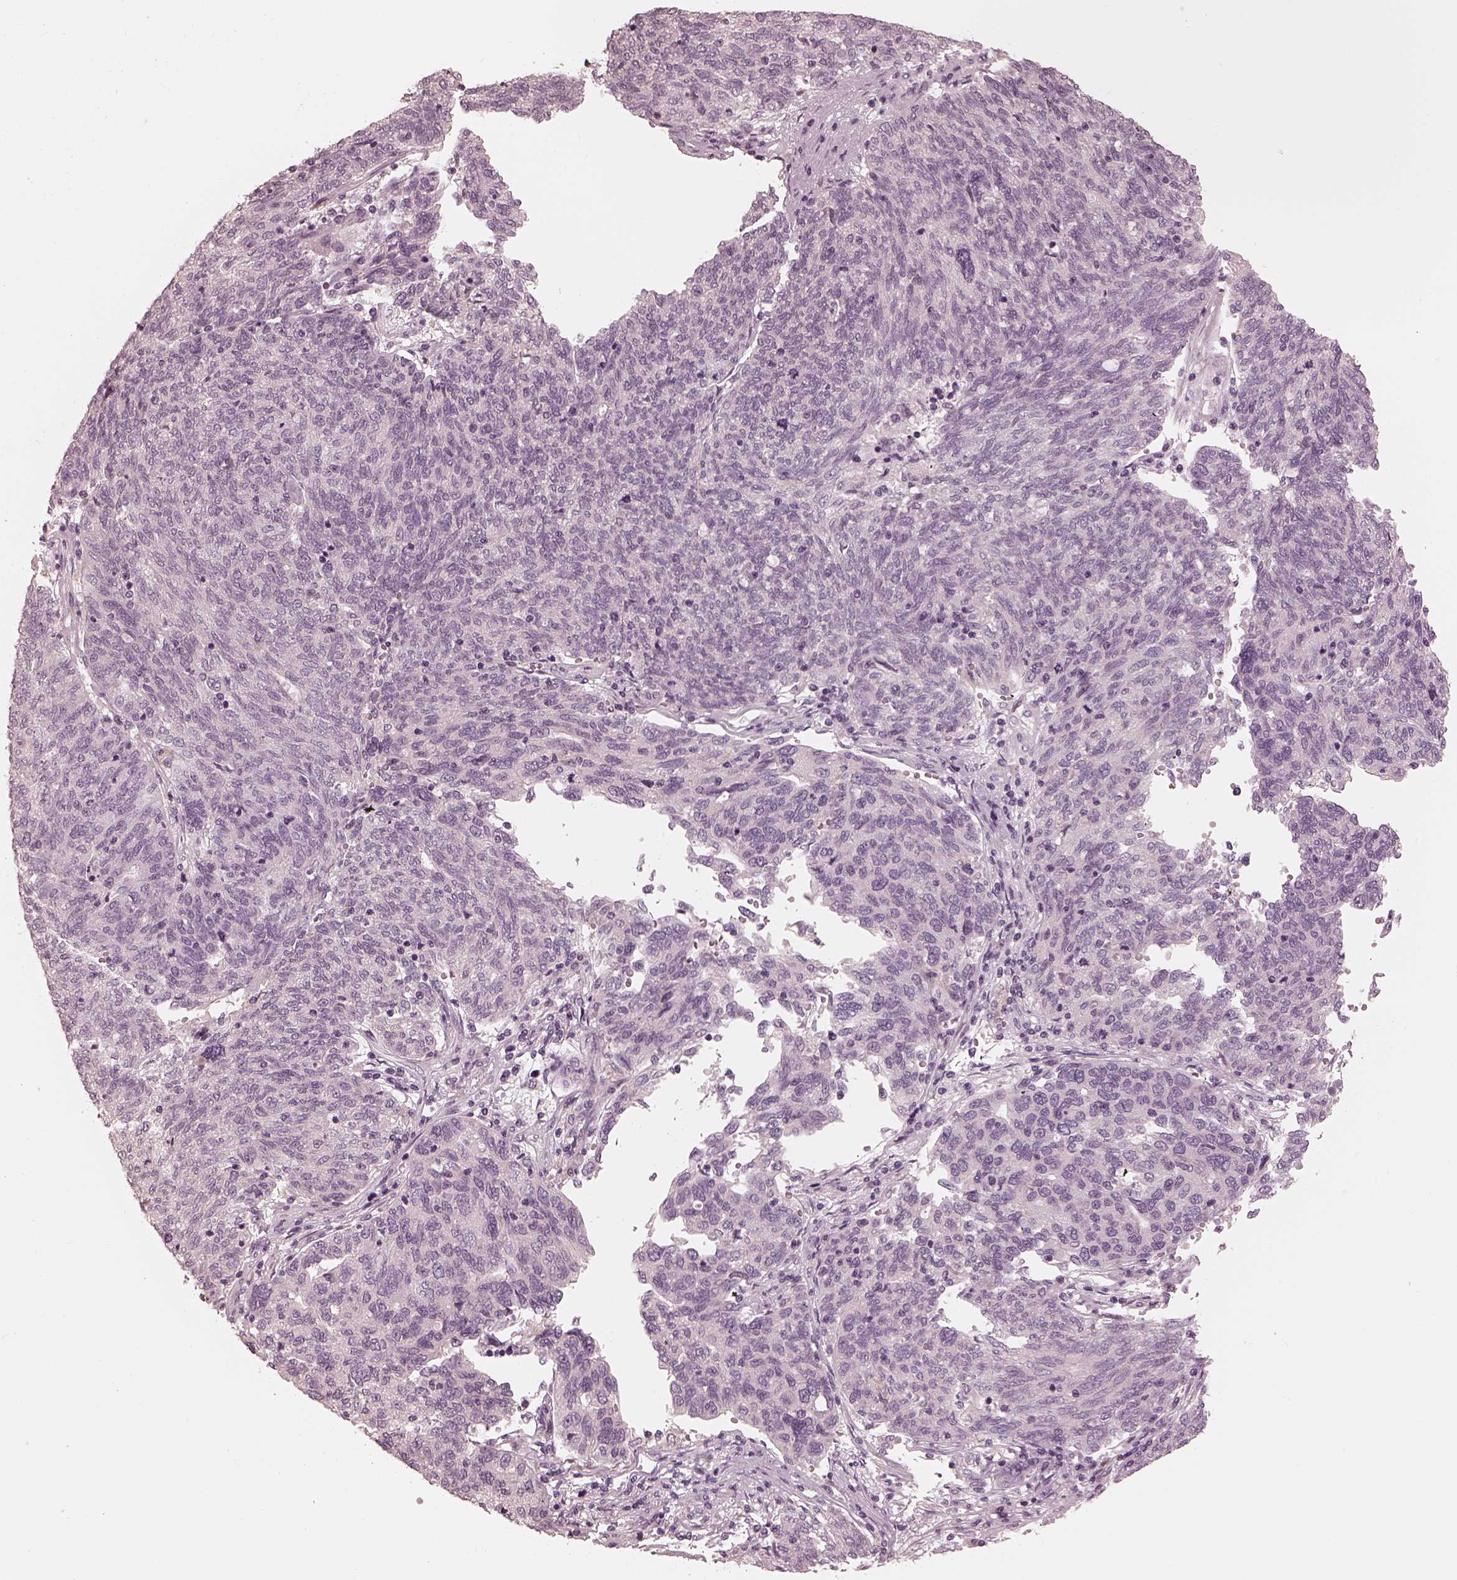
{"staining": {"intensity": "negative", "quantity": "none", "location": "none"}, "tissue": "ovarian cancer", "cell_type": "Tumor cells", "image_type": "cancer", "snomed": [{"axis": "morphology", "description": "Carcinoma, endometroid"}, {"axis": "topography", "description": "Ovary"}], "caption": "DAB (3,3'-diaminobenzidine) immunohistochemical staining of human ovarian cancer (endometroid carcinoma) demonstrates no significant staining in tumor cells.", "gene": "CALR3", "patient": {"sex": "female", "age": 58}}